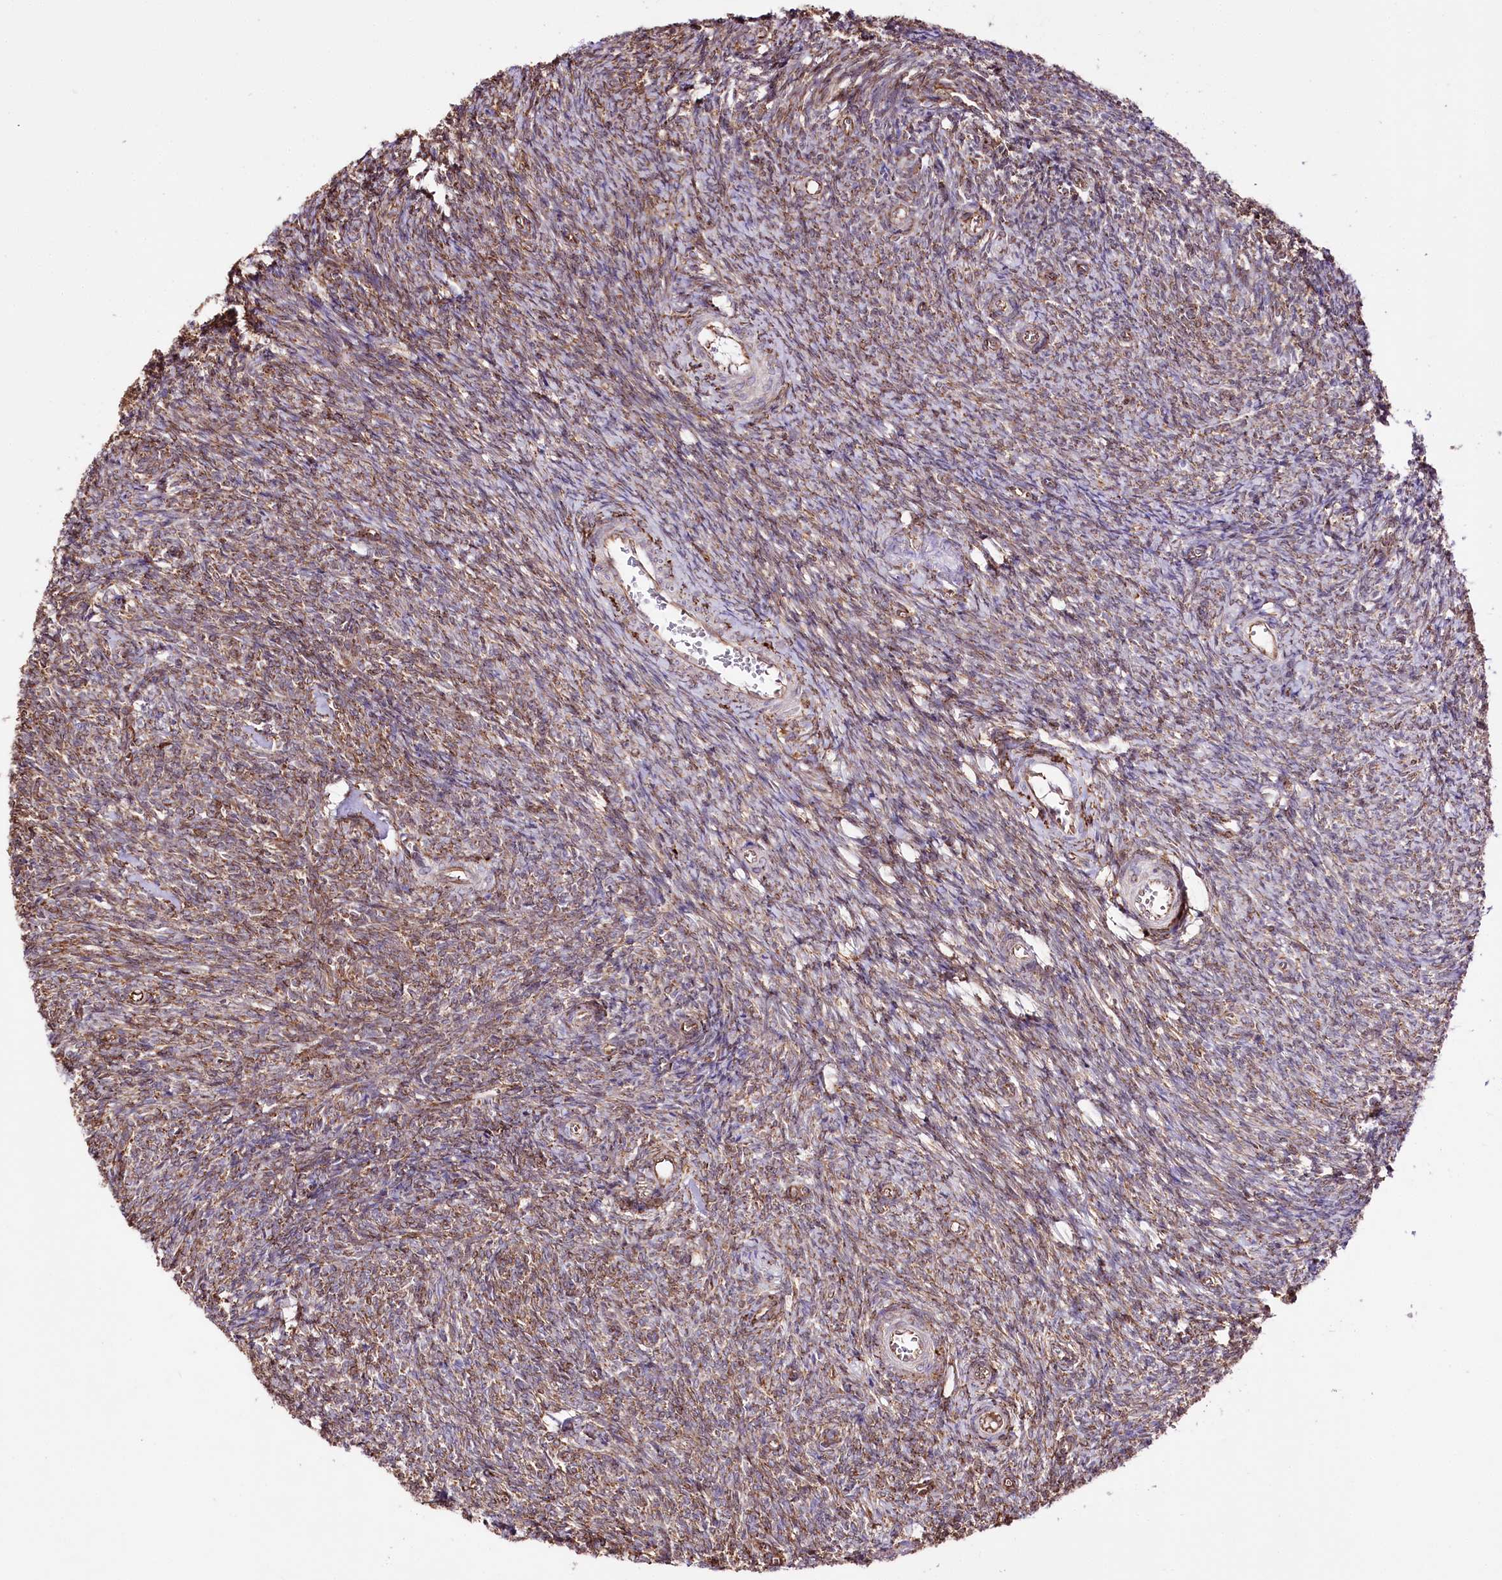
{"staining": {"intensity": "moderate", "quantity": "25%-75%", "location": "cytoplasmic/membranous"}, "tissue": "ovary", "cell_type": "Ovarian stroma cells", "image_type": "normal", "snomed": [{"axis": "morphology", "description": "Normal tissue, NOS"}, {"axis": "topography", "description": "Ovary"}], "caption": "The histopathology image reveals immunohistochemical staining of unremarkable ovary. There is moderate cytoplasmic/membranous positivity is identified in approximately 25%-75% of ovarian stroma cells. Using DAB (3,3'-diaminobenzidine) (brown) and hematoxylin (blue) stains, captured at high magnification using brightfield microscopy.", "gene": "WWC1", "patient": {"sex": "female", "age": 44}}